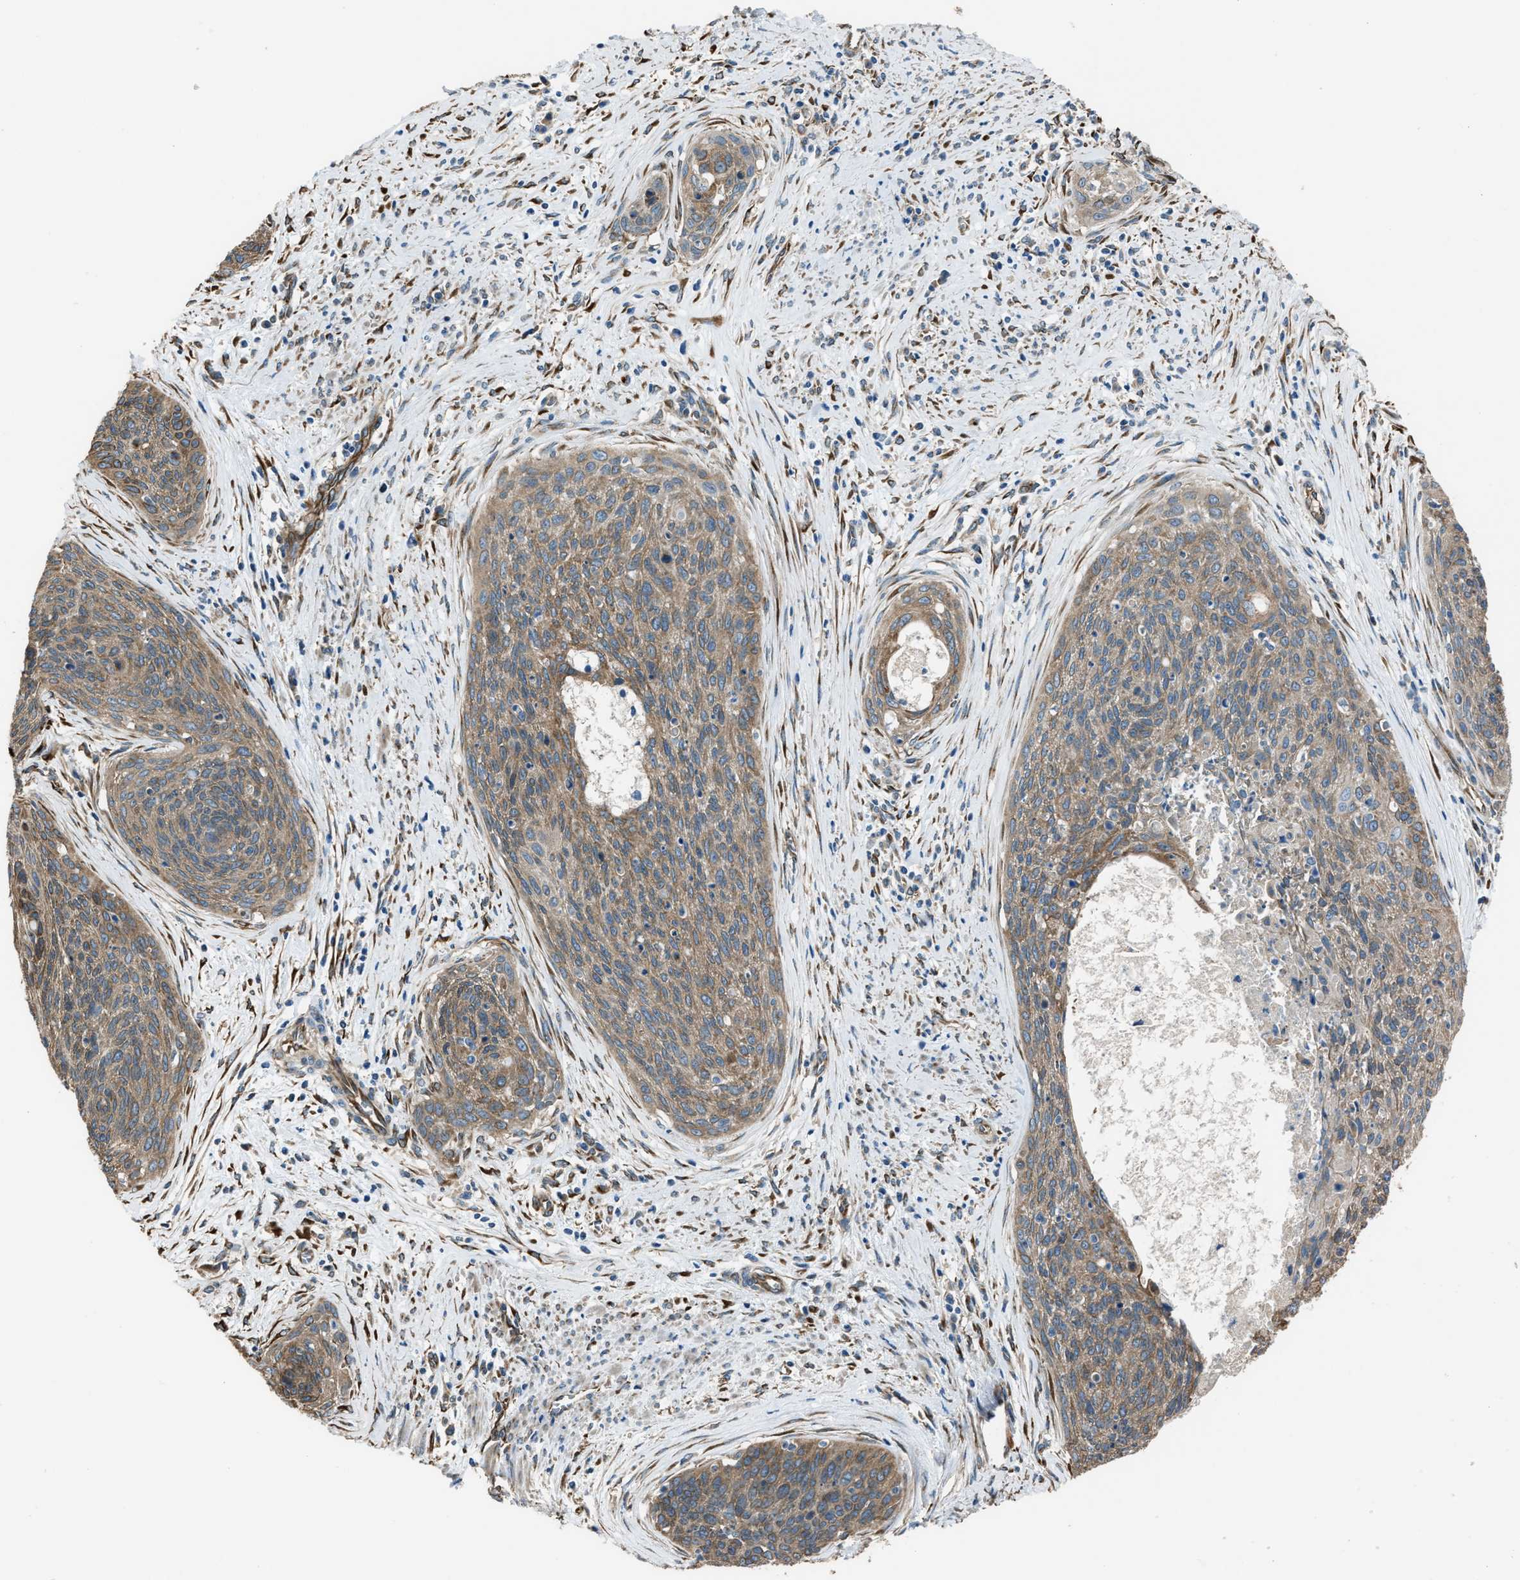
{"staining": {"intensity": "moderate", "quantity": ">75%", "location": "cytoplasmic/membranous"}, "tissue": "cervical cancer", "cell_type": "Tumor cells", "image_type": "cancer", "snomed": [{"axis": "morphology", "description": "Squamous cell carcinoma, NOS"}, {"axis": "topography", "description": "Cervix"}], "caption": "IHC staining of cervical cancer, which reveals medium levels of moderate cytoplasmic/membranous positivity in about >75% of tumor cells indicating moderate cytoplasmic/membranous protein expression. The staining was performed using DAB (brown) for protein detection and nuclei were counterstained in hematoxylin (blue).", "gene": "TRPC1", "patient": {"sex": "female", "age": 55}}